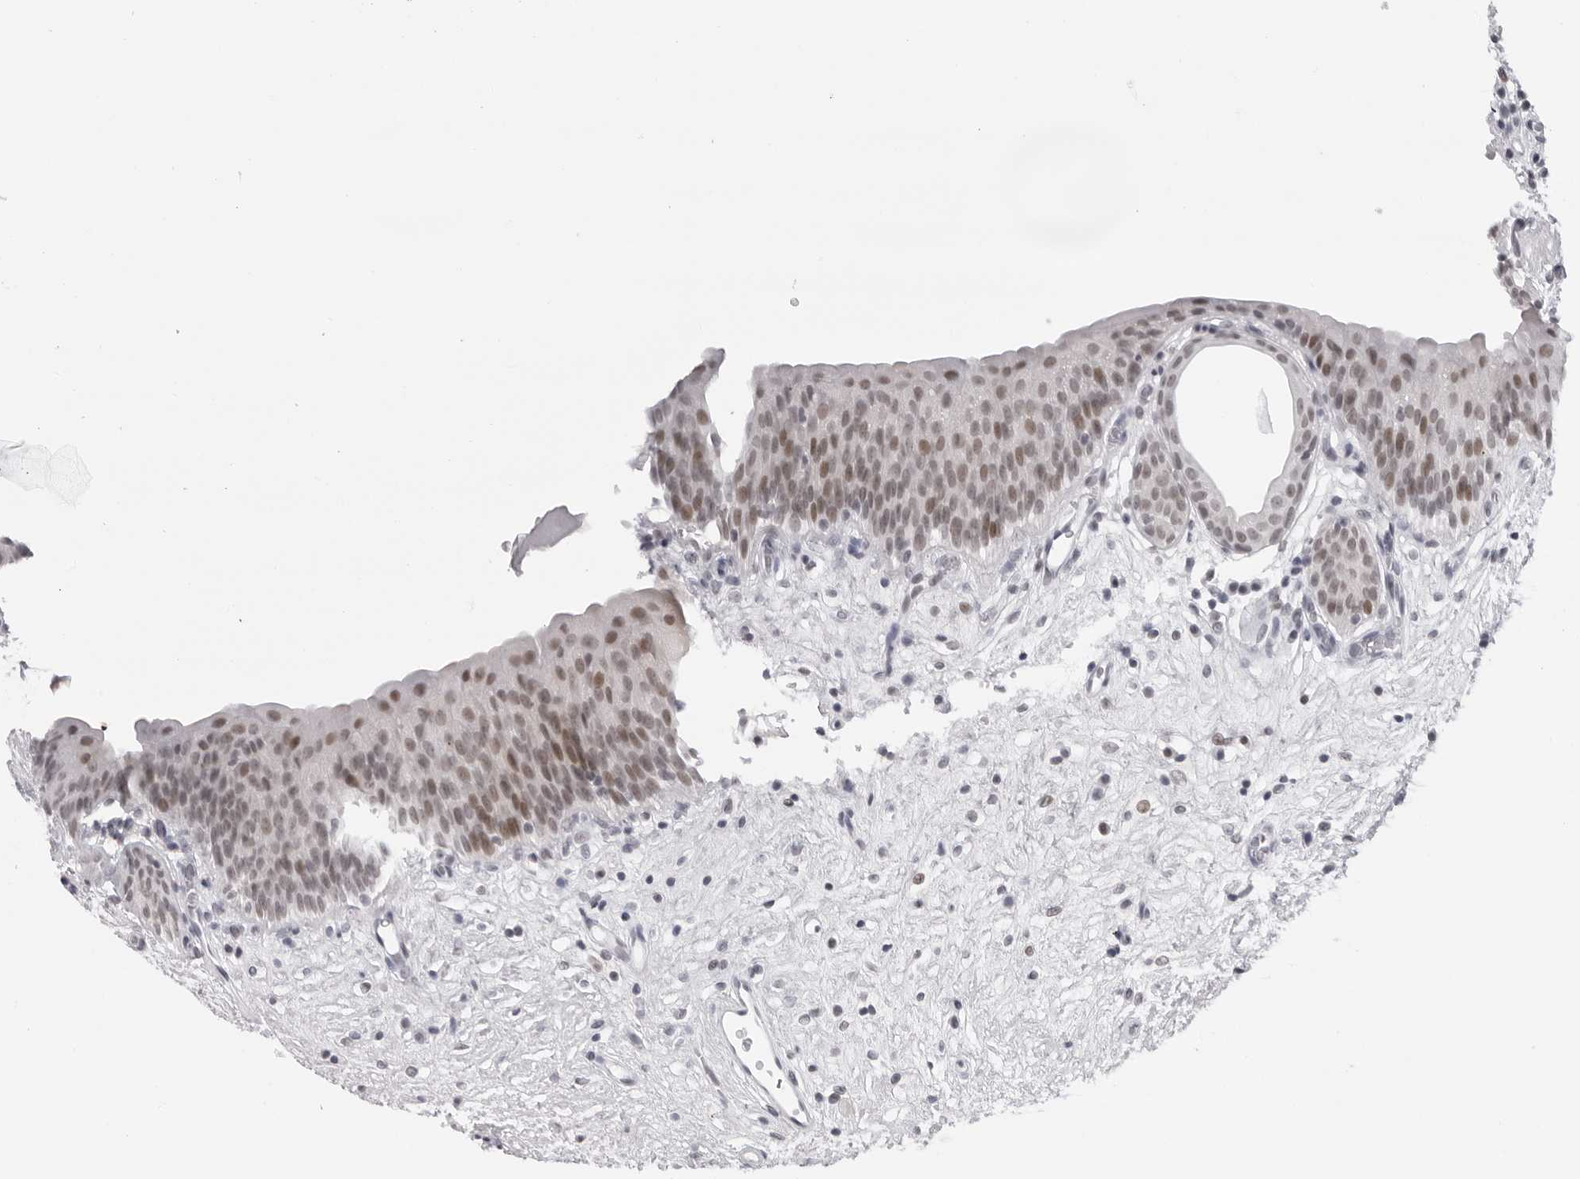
{"staining": {"intensity": "moderate", "quantity": ">75%", "location": "nuclear"}, "tissue": "urinary bladder", "cell_type": "Urothelial cells", "image_type": "normal", "snomed": [{"axis": "morphology", "description": "Normal tissue, NOS"}, {"axis": "topography", "description": "Urinary bladder"}], "caption": "Moderate nuclear protein staining is present in about >75% of urothelial cells in urinary bladder. The staining is performed using DAB brown chromogen to label protein expression. The nuclei are counter-stained blue using hematoxylin.", "gene": "ESPN", "patient": {"sex": "male", "age": 83}}